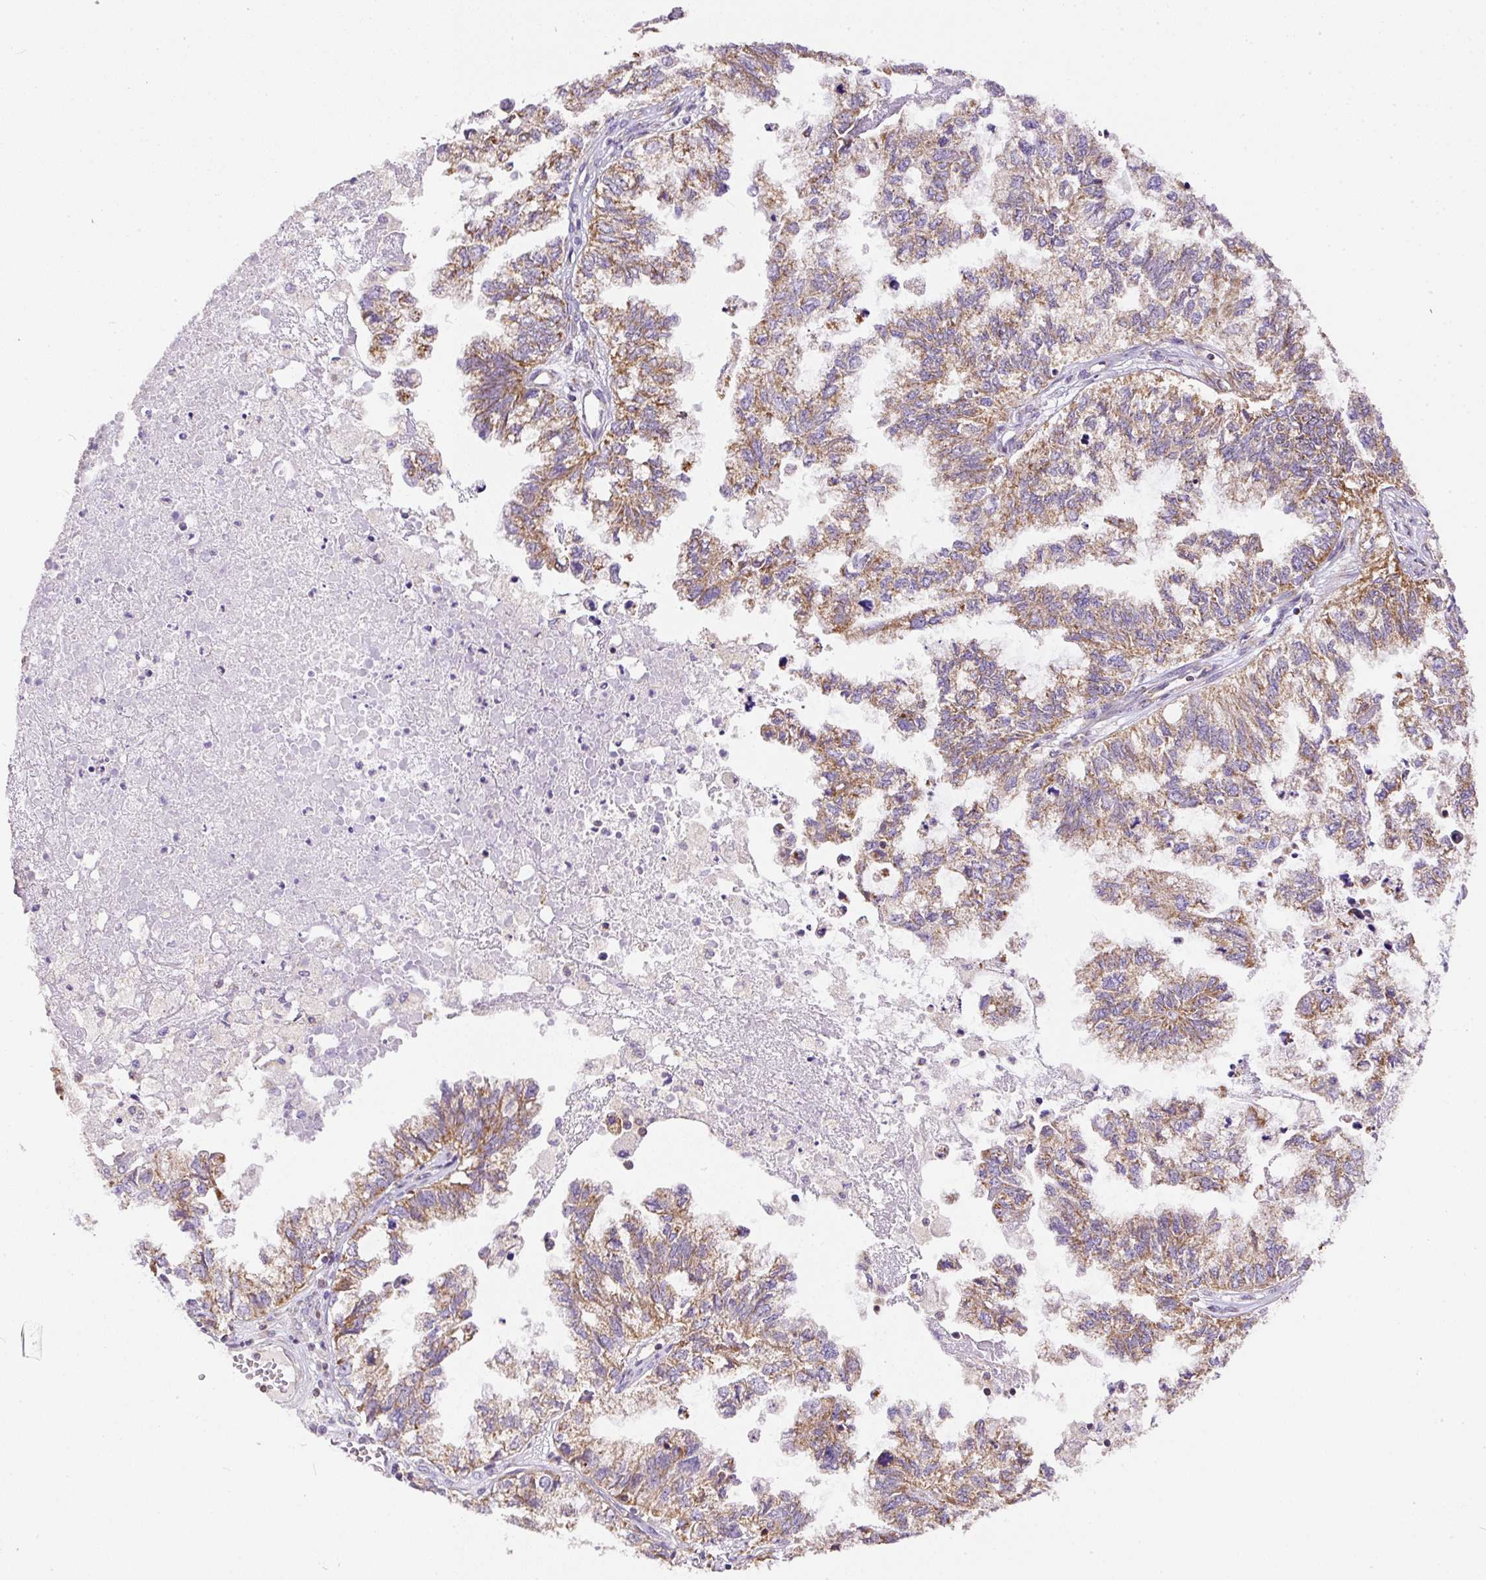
{"staining": {"intensity": "moderate", "quantity": ">75%", "location": "cytoplasmic/membranous"}, "tissue": "ovarian cancer", "cell_type": "Tumor cells", "image_type": "cancer", "snomed": [{"axis": "morphology", "description": "Cystadenocarcinoma, mucinous, NOS"}, {"axis": "topography", "description": "Ovary"}], "caption": "Protein staining of ovarian mucinous cystadenocarcinoma tissue shows moderate cytoplasmic/membranous positivity in approximately >75% of tumor cells.", "gene": "NDUFAF2", "patient": {"sex": "female", "age": 72}}